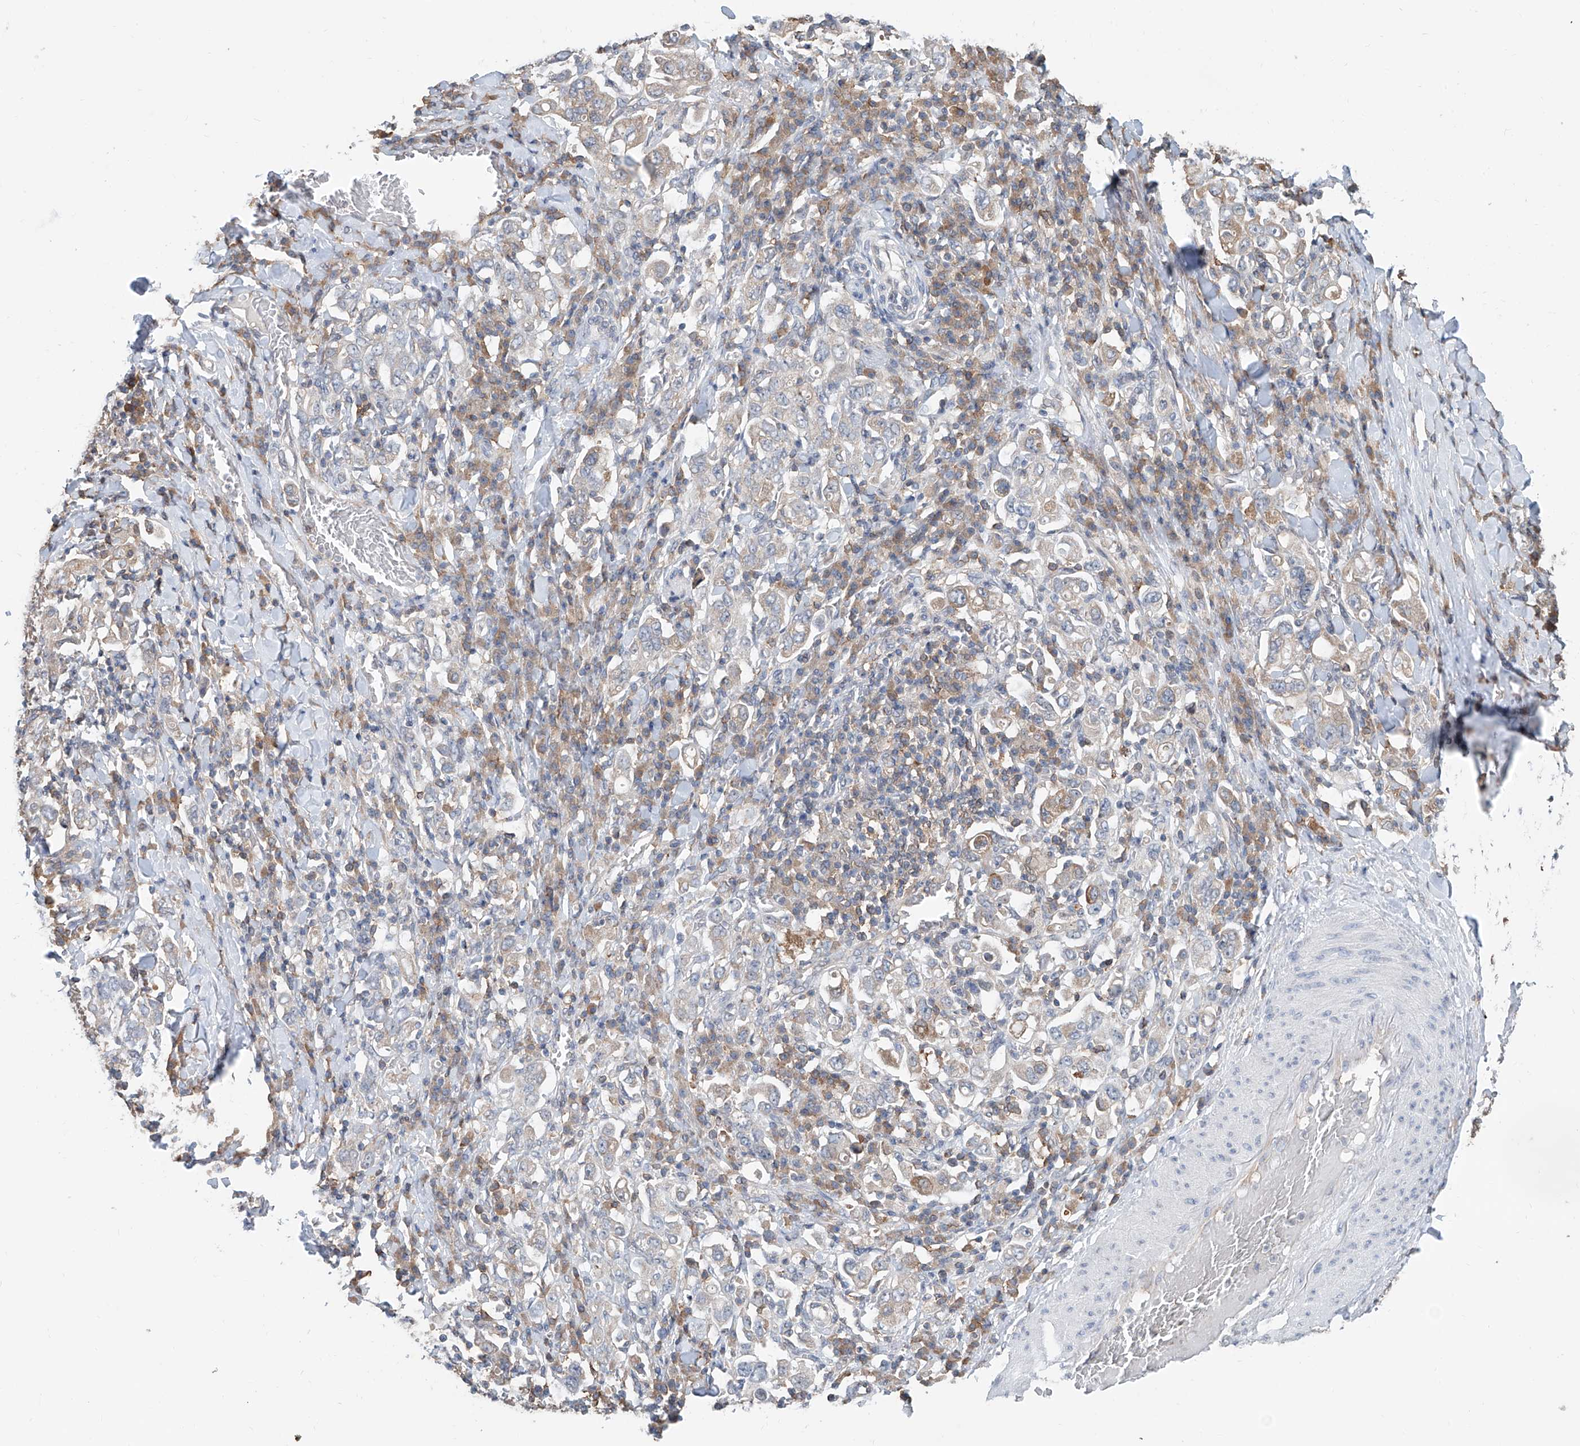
{"staining": {"intensity": "weak", "quantity": "<25%", "location": "cytoplasmic/membranous"}, "tissue": "stomach cancer", "cell_type": "Tumor cells", "image_type": "cancer", "snomed": [{"axis": "morphology", "description": "Adenocarcinoma, NOS"}, {"axis": "topography", "description": "Stomach, upper"}], "caption": "Image shows no significant protein staining in tumor cells of adenocarcinoma (stomach).", "gene": "KCNK10", "patient": {"sex": "male", "age": 62}}